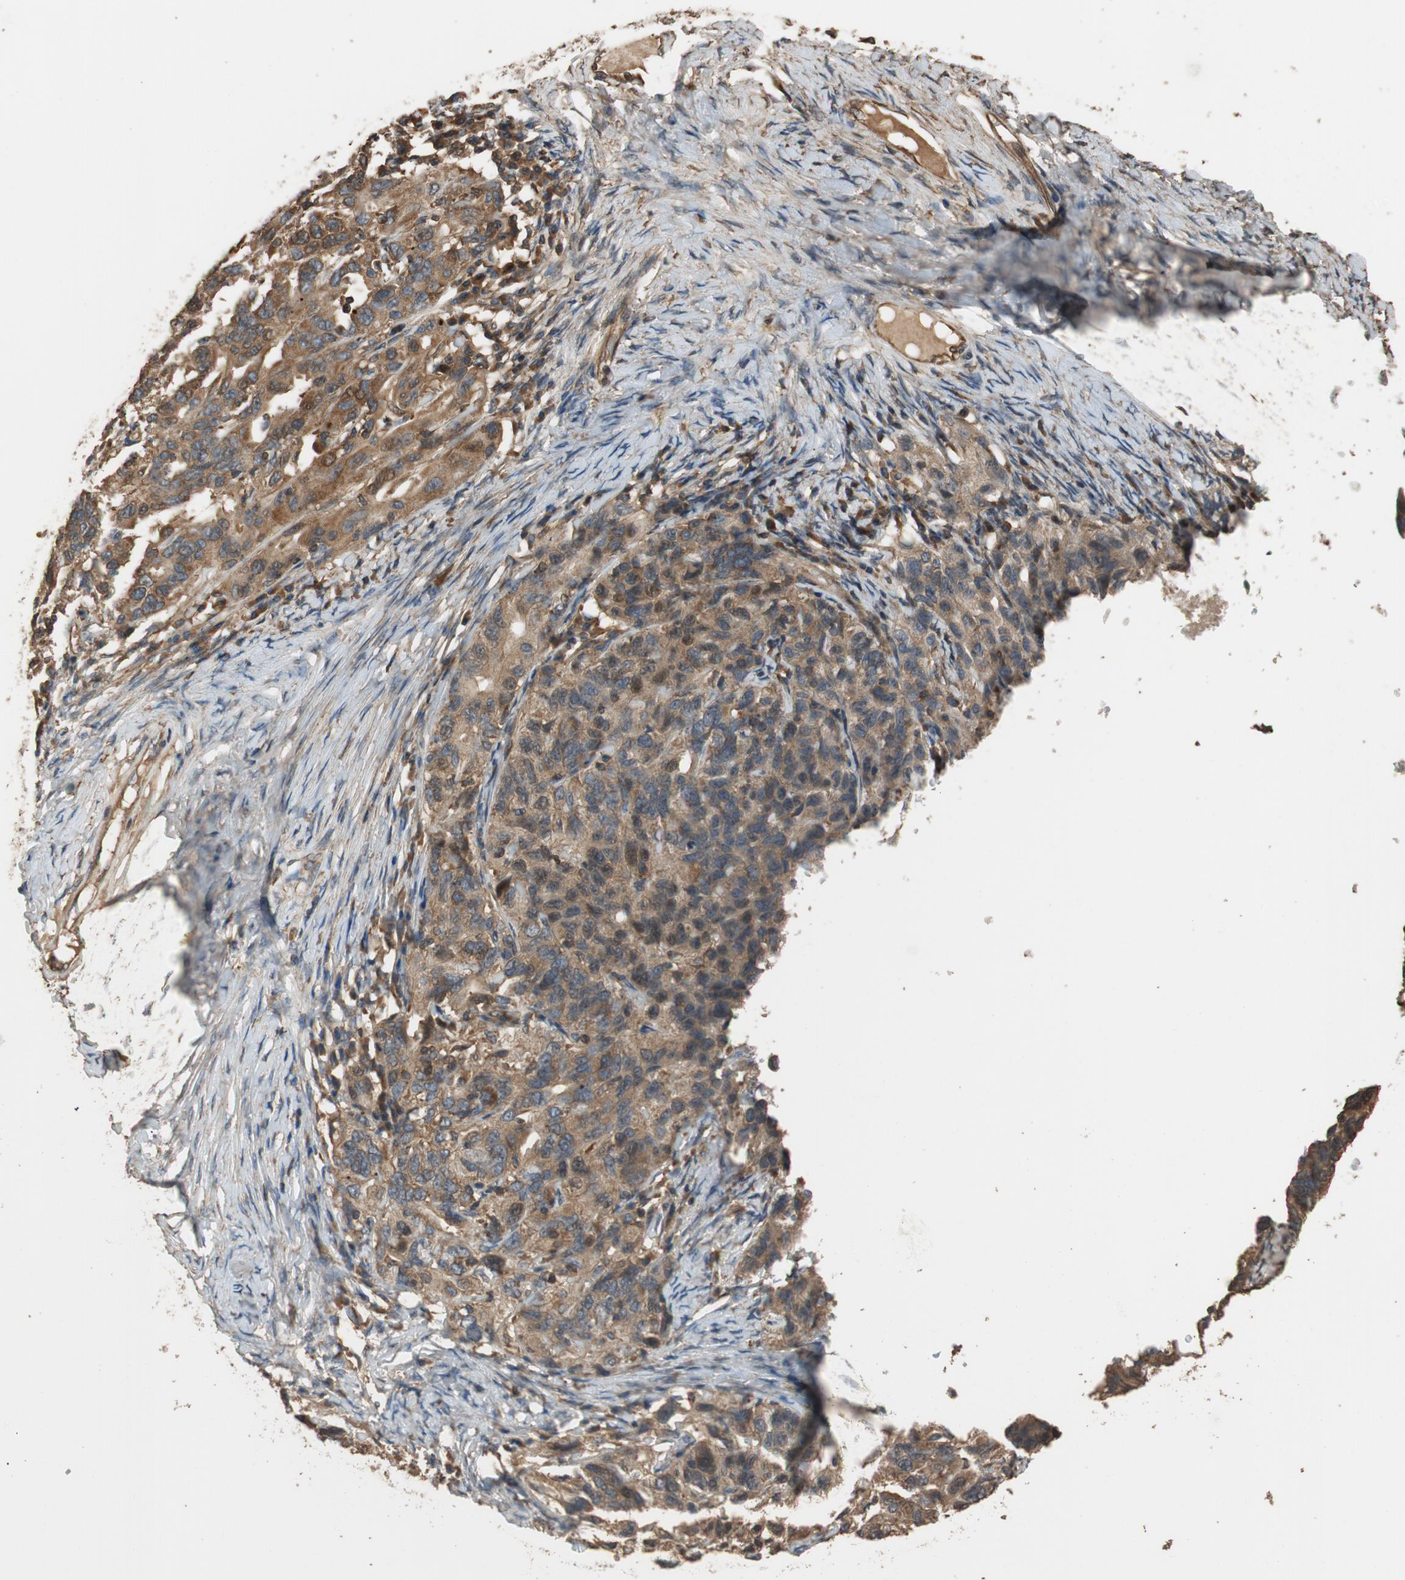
{"staining": {"intensity": "moderate", "quantity": ">75%", "location": "cytoplasmic/membranous"}, "tissue": "ovarian cancer", "cell_type": "Tumor cells", "image_type": "cancer", "snomed": [{"axis": "morphology", "description": "Cystadenocarcinoma, serous, NOS"}, {"axis": "topography", "description": "Ovary"}], "caption": "A brown stain shows moderate cytoplasmic/membranous positivity of a protein in human serous cystadenocarcinoma (ovarian) tumor cells.", "gene": "MST1R", "patient": {"sex": "female", "age": 82}}